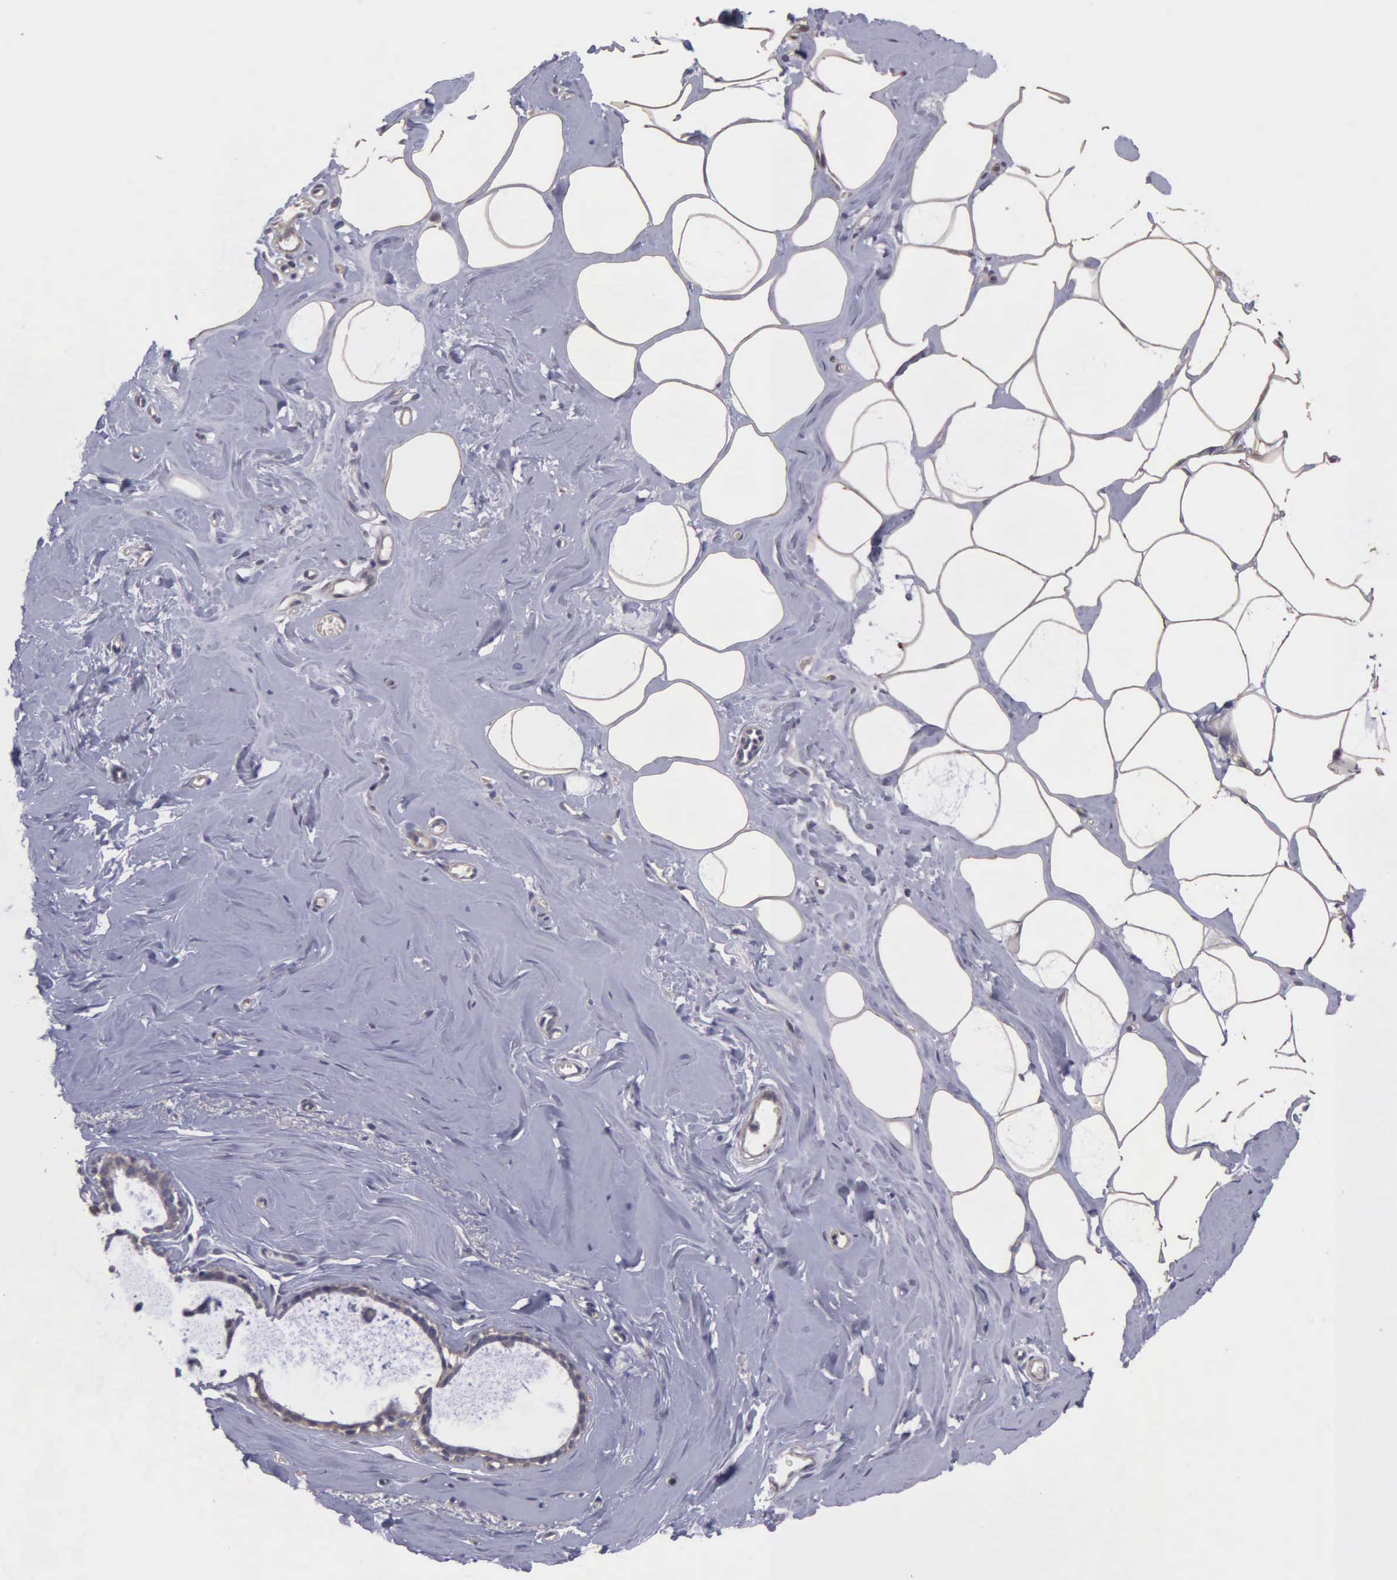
{"staining": {"intensity": "negative", "quantity": "none", "location": "none"}, "tissue": "breast", "cell_type": "Adipocytes", "image_type": "normal", "snomed": [{"axis": "morphology", "description": "Normal tissue, NOS"}, {"axis": "topography", "description": "Breast"}], "caption": "This is an immunohistochemistry (IHC) micrograph of benign human breast. There is no expression in adipocytes.", "gene": "RTL10", "patient": {"sex": "female", "age": 45}}